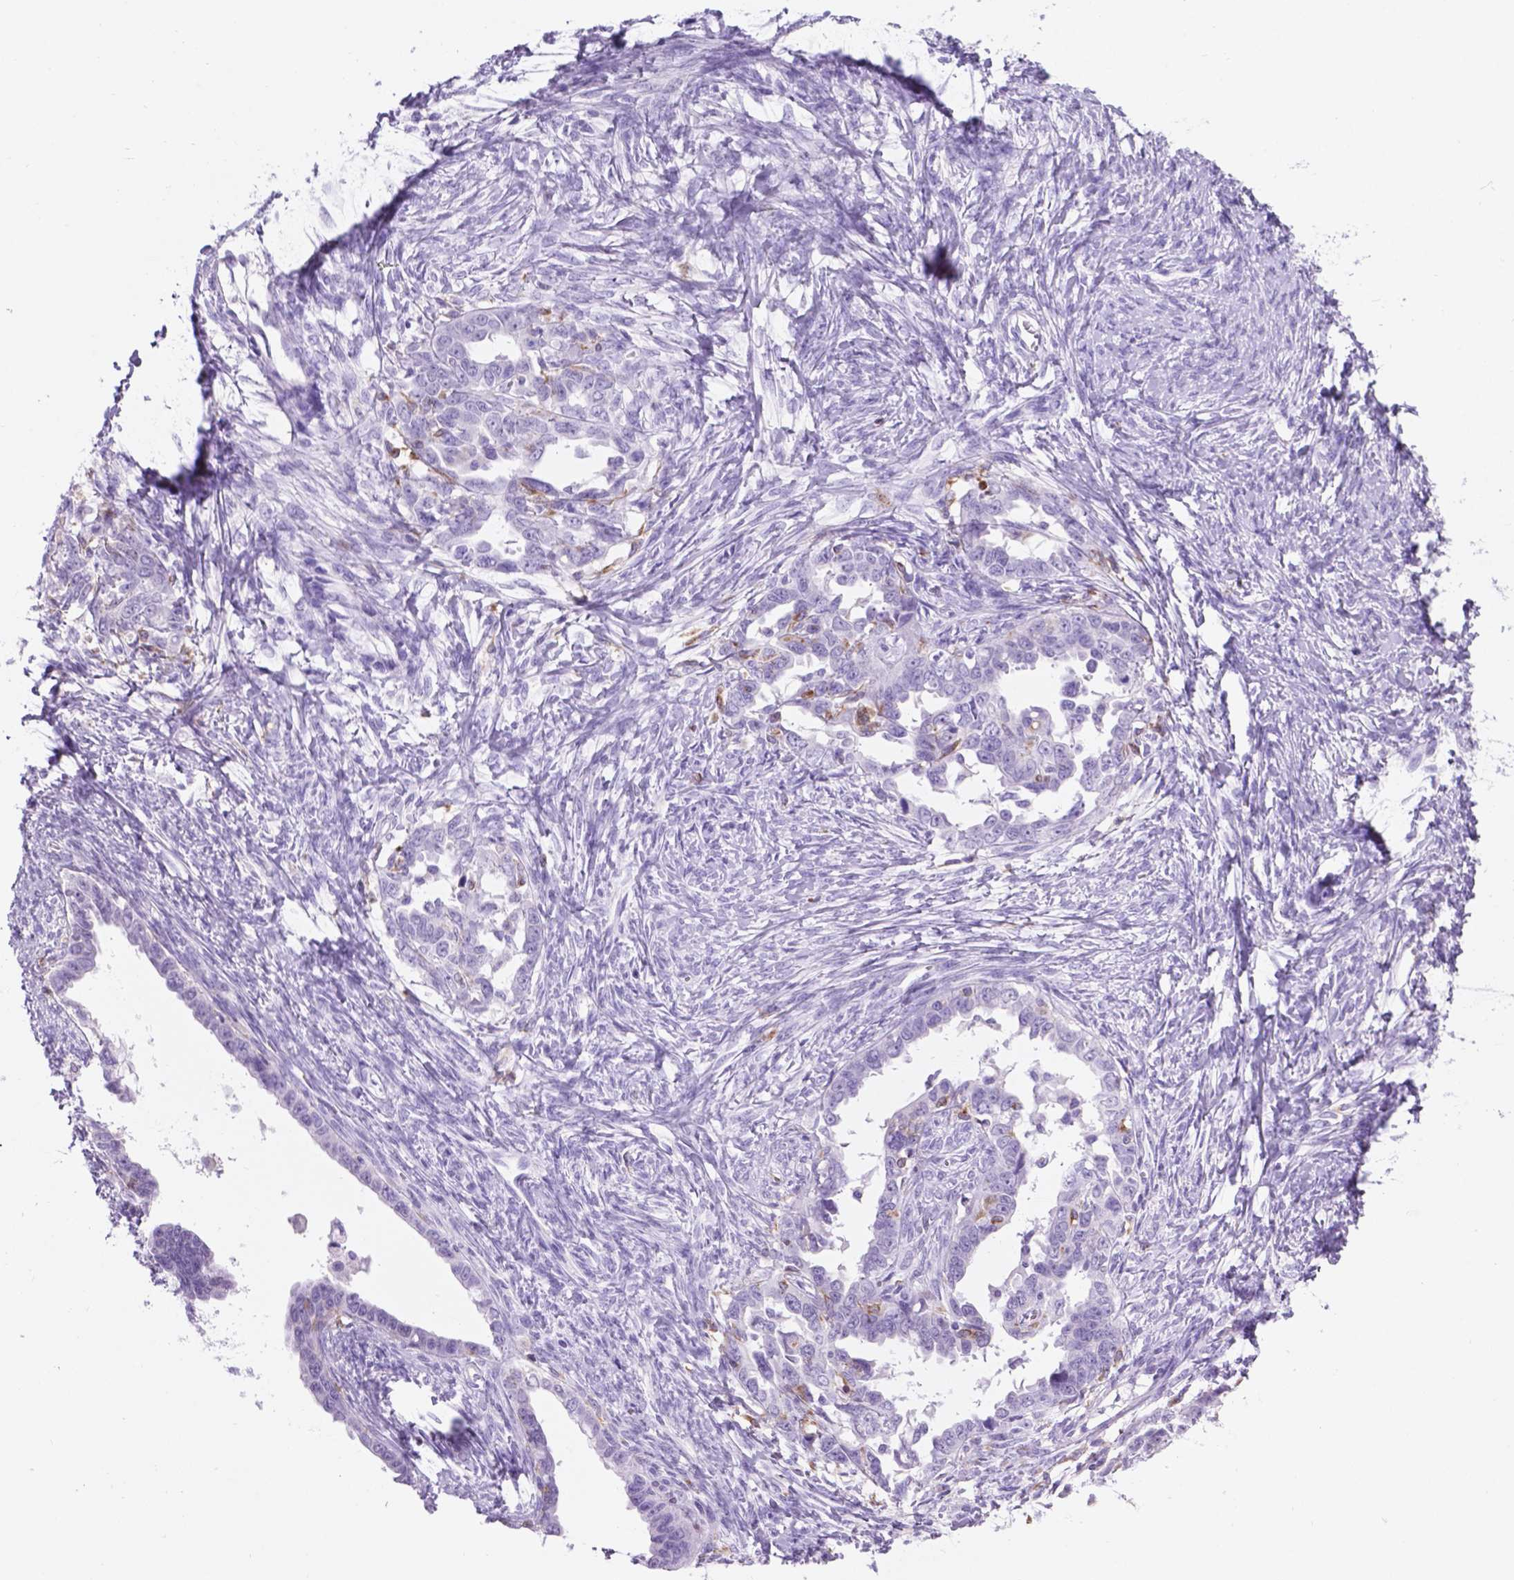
{"staining": {"intensity": "negative", "quantity": "none", "location": "none"}, "tissue": "ovarian cancer", "cell_type": "Tumor cells", "image_type": "cancer", "snomed": [{"axis": "morphology", "description": "Cystadenocarcinoma, serous, NOS"}, {"axis": "topography", "description": "Ovary"}], "caption": "Serous cystadenocarcinoma (ovarian) was stained to show a protein in brown. There is no significant staining in tumor cells.", "gene": "GRIN2B", "patient": {"sex": "female", "age": 69}}